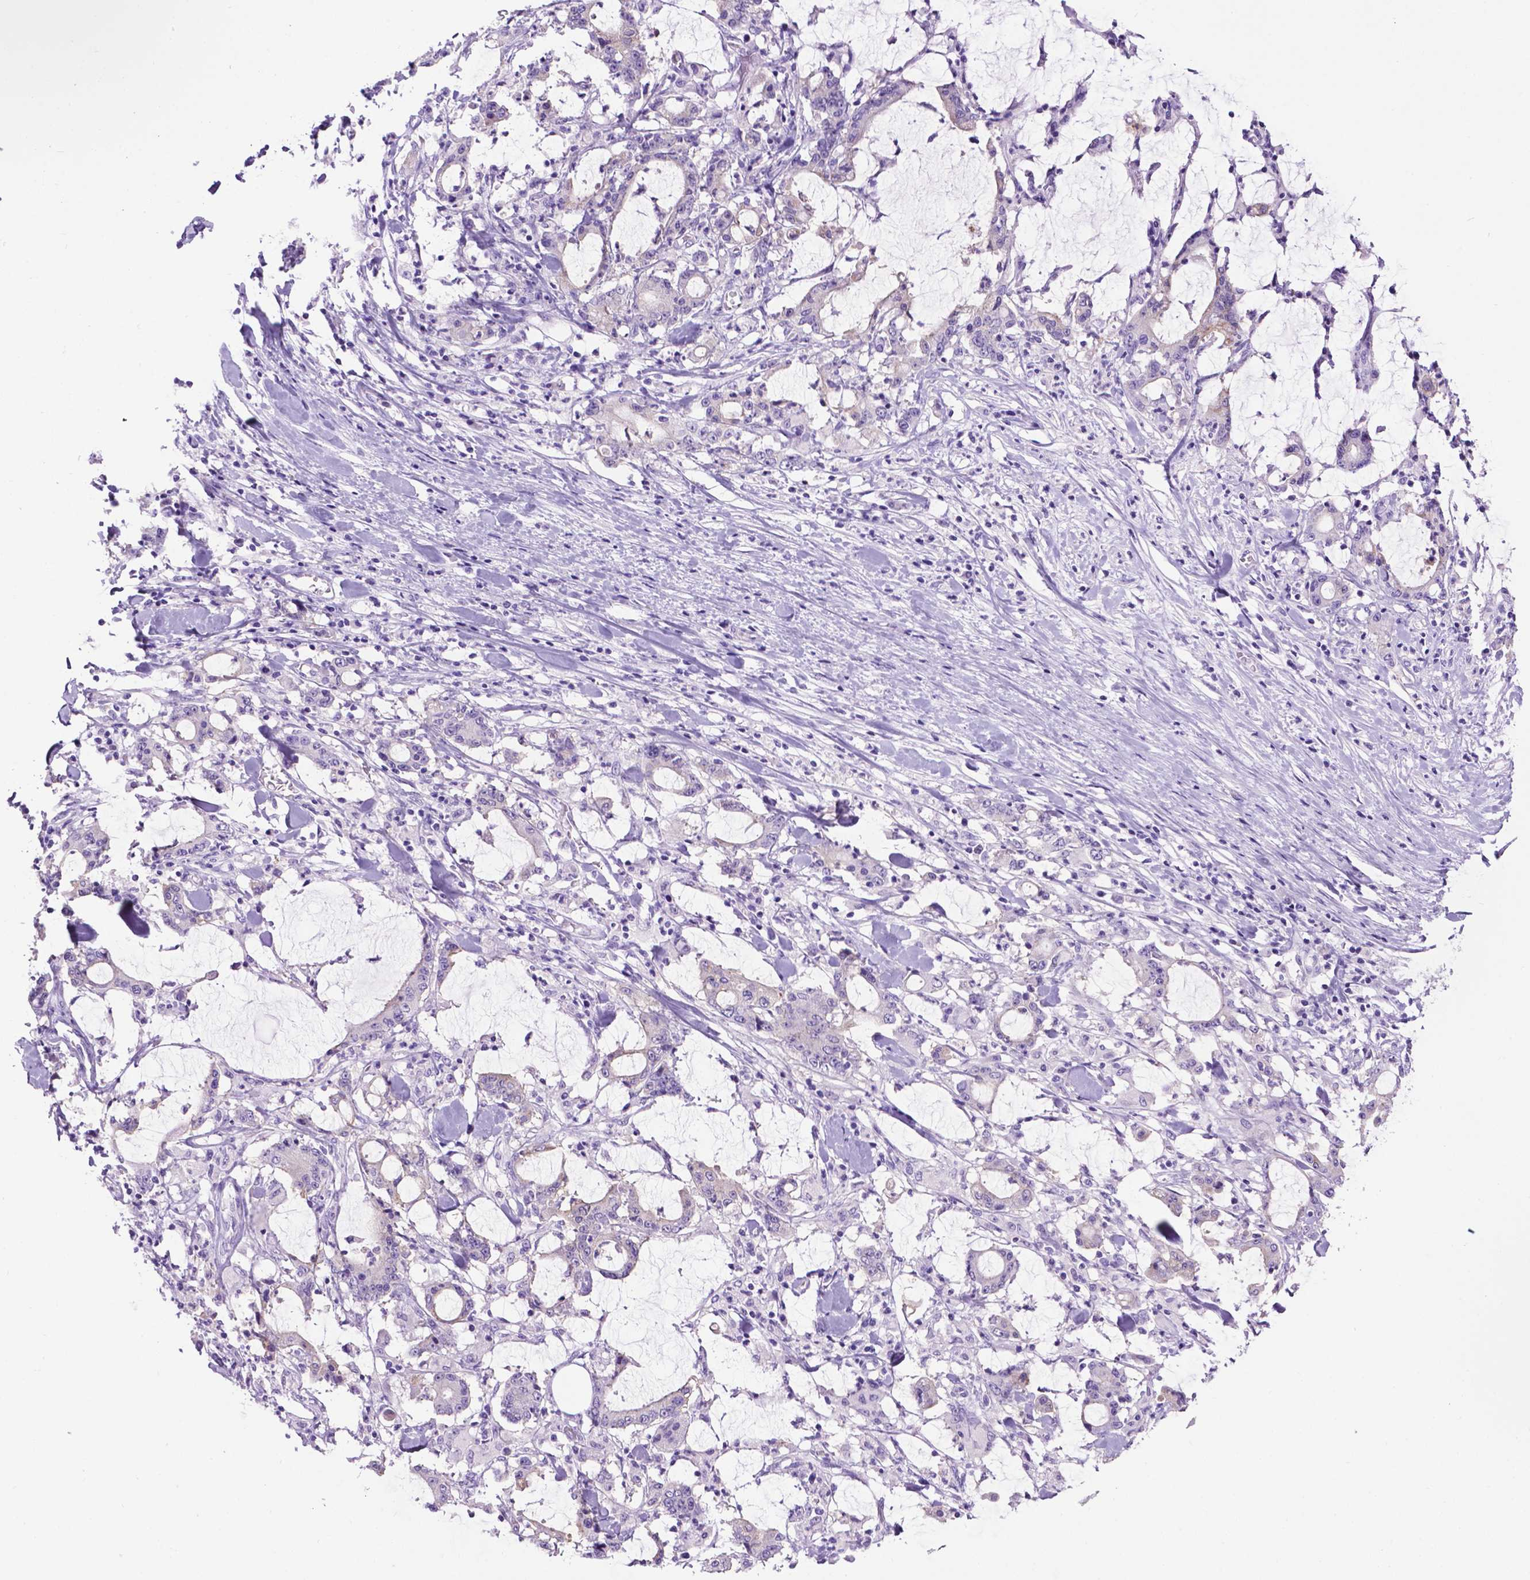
{"staining": {"intensity": "negative", "quantity": "none", "location": "none"}, "tissue": "stomach cancer", "cell_type": "Tumor cells", "image_type": "cancer", "snomed": [{"axis": "morphology", "description": "Adenocarcinoma, NOS"}, {"axis": "topography", "description": "Stomach, upper"}], "caption": "An immunohistochemistry histopathology image of stomach adenocarcinoma is shown. There is no staining in tumor cells of stomach adenocarcinoma.", "gene": "TACSTD2", "patient": {"sex": "male", "age": 68}}